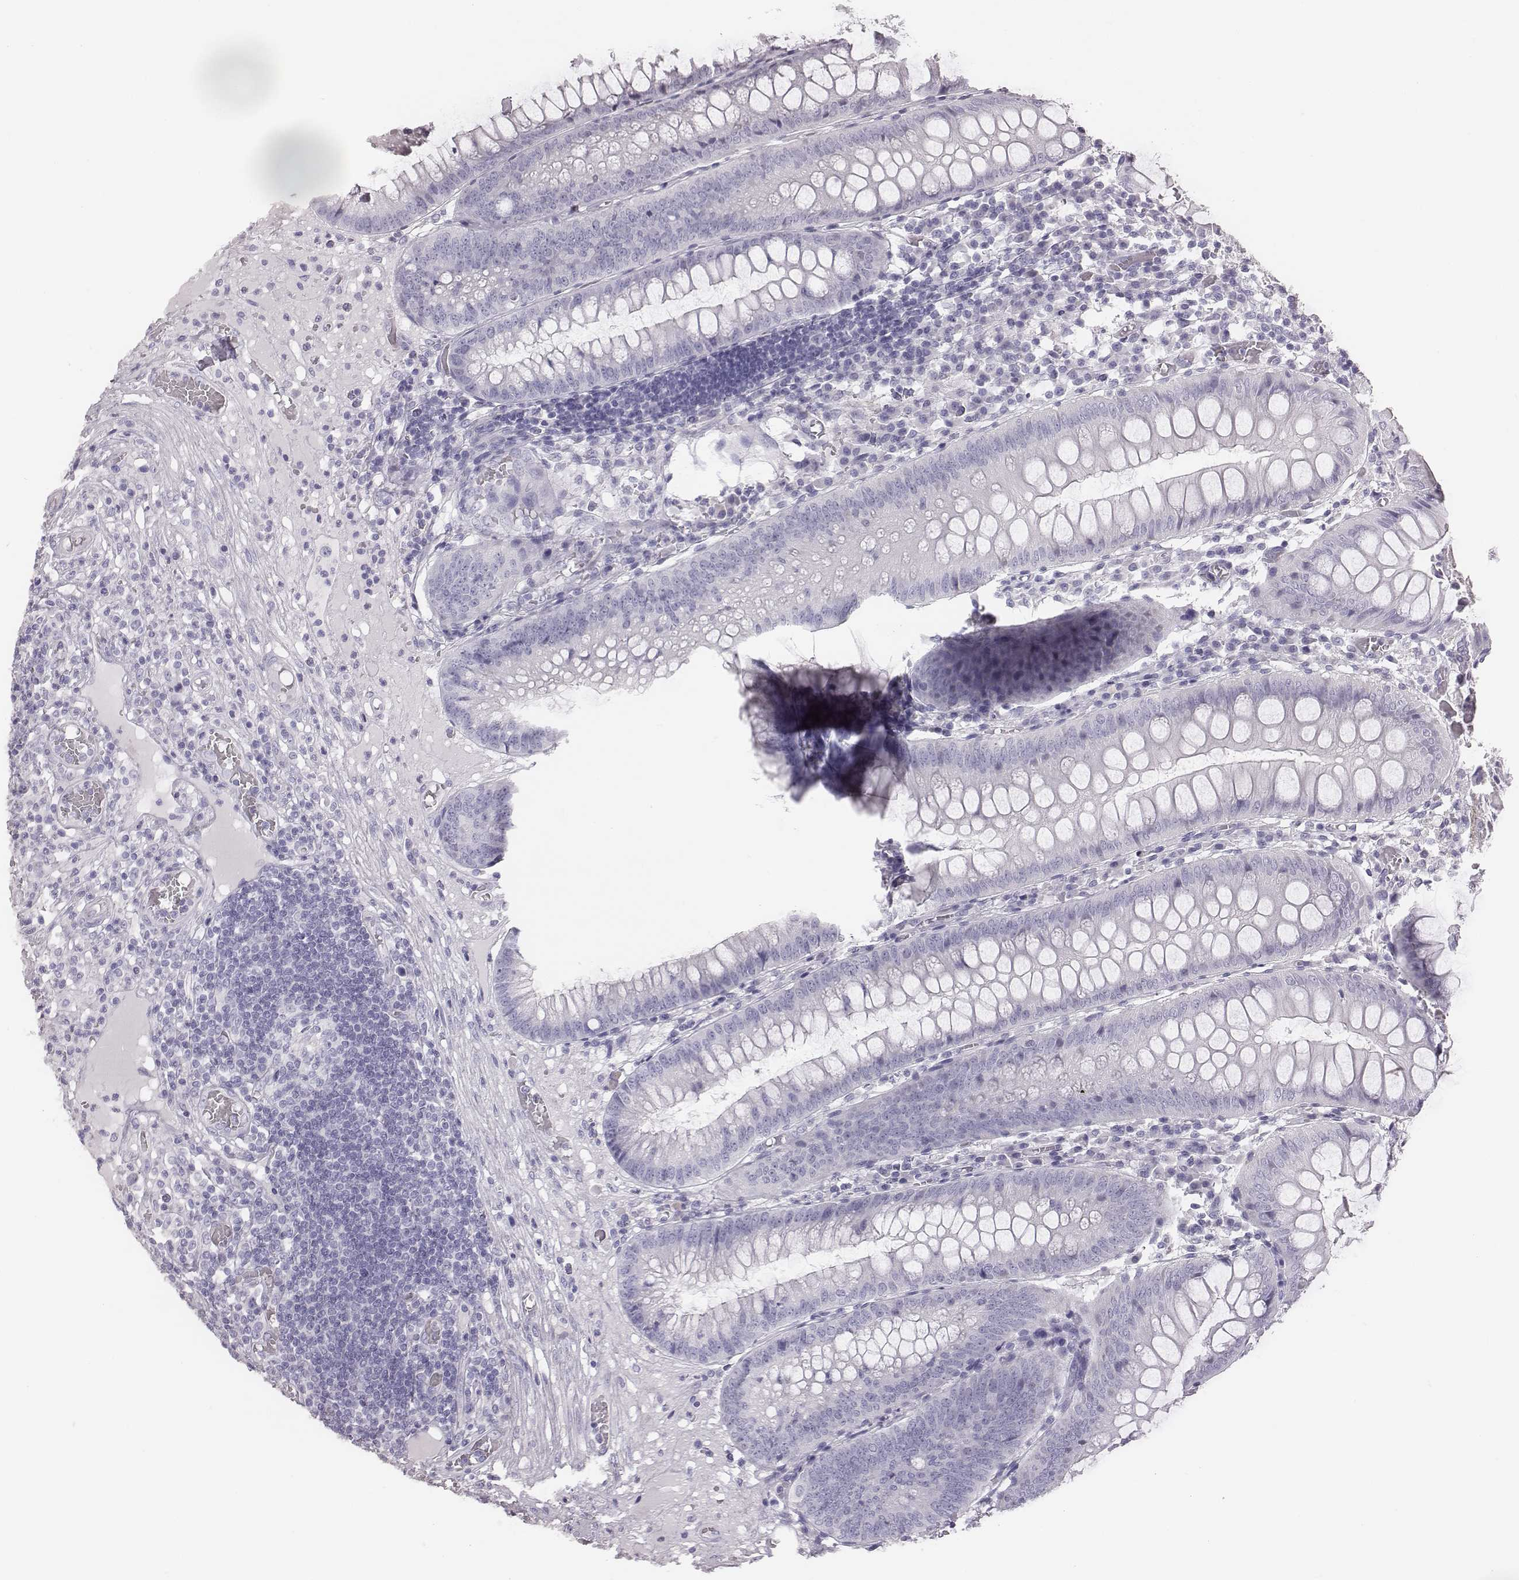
{"staining": {"intensity": "negative", "quantity": "none", "location": "none"}, "tissue": "appendix", "cell_type": "Glandular cells", "image_type": "normal", "snomed": [{"axis": "morphology", "description": "Normal tissue, NOS"}, {"axis": "morphology", "description": "Inflammation, NOS"}, {"axis": "topography", "description": "Appendix"}], "caption": "Image shows no significant protein staining in glandular cells of unremarkable appendix. (DAB immunohistochemistry, high magnification).", "gene": "ENSG00000290147", "patient": {"sex": "male", "age": 16}}